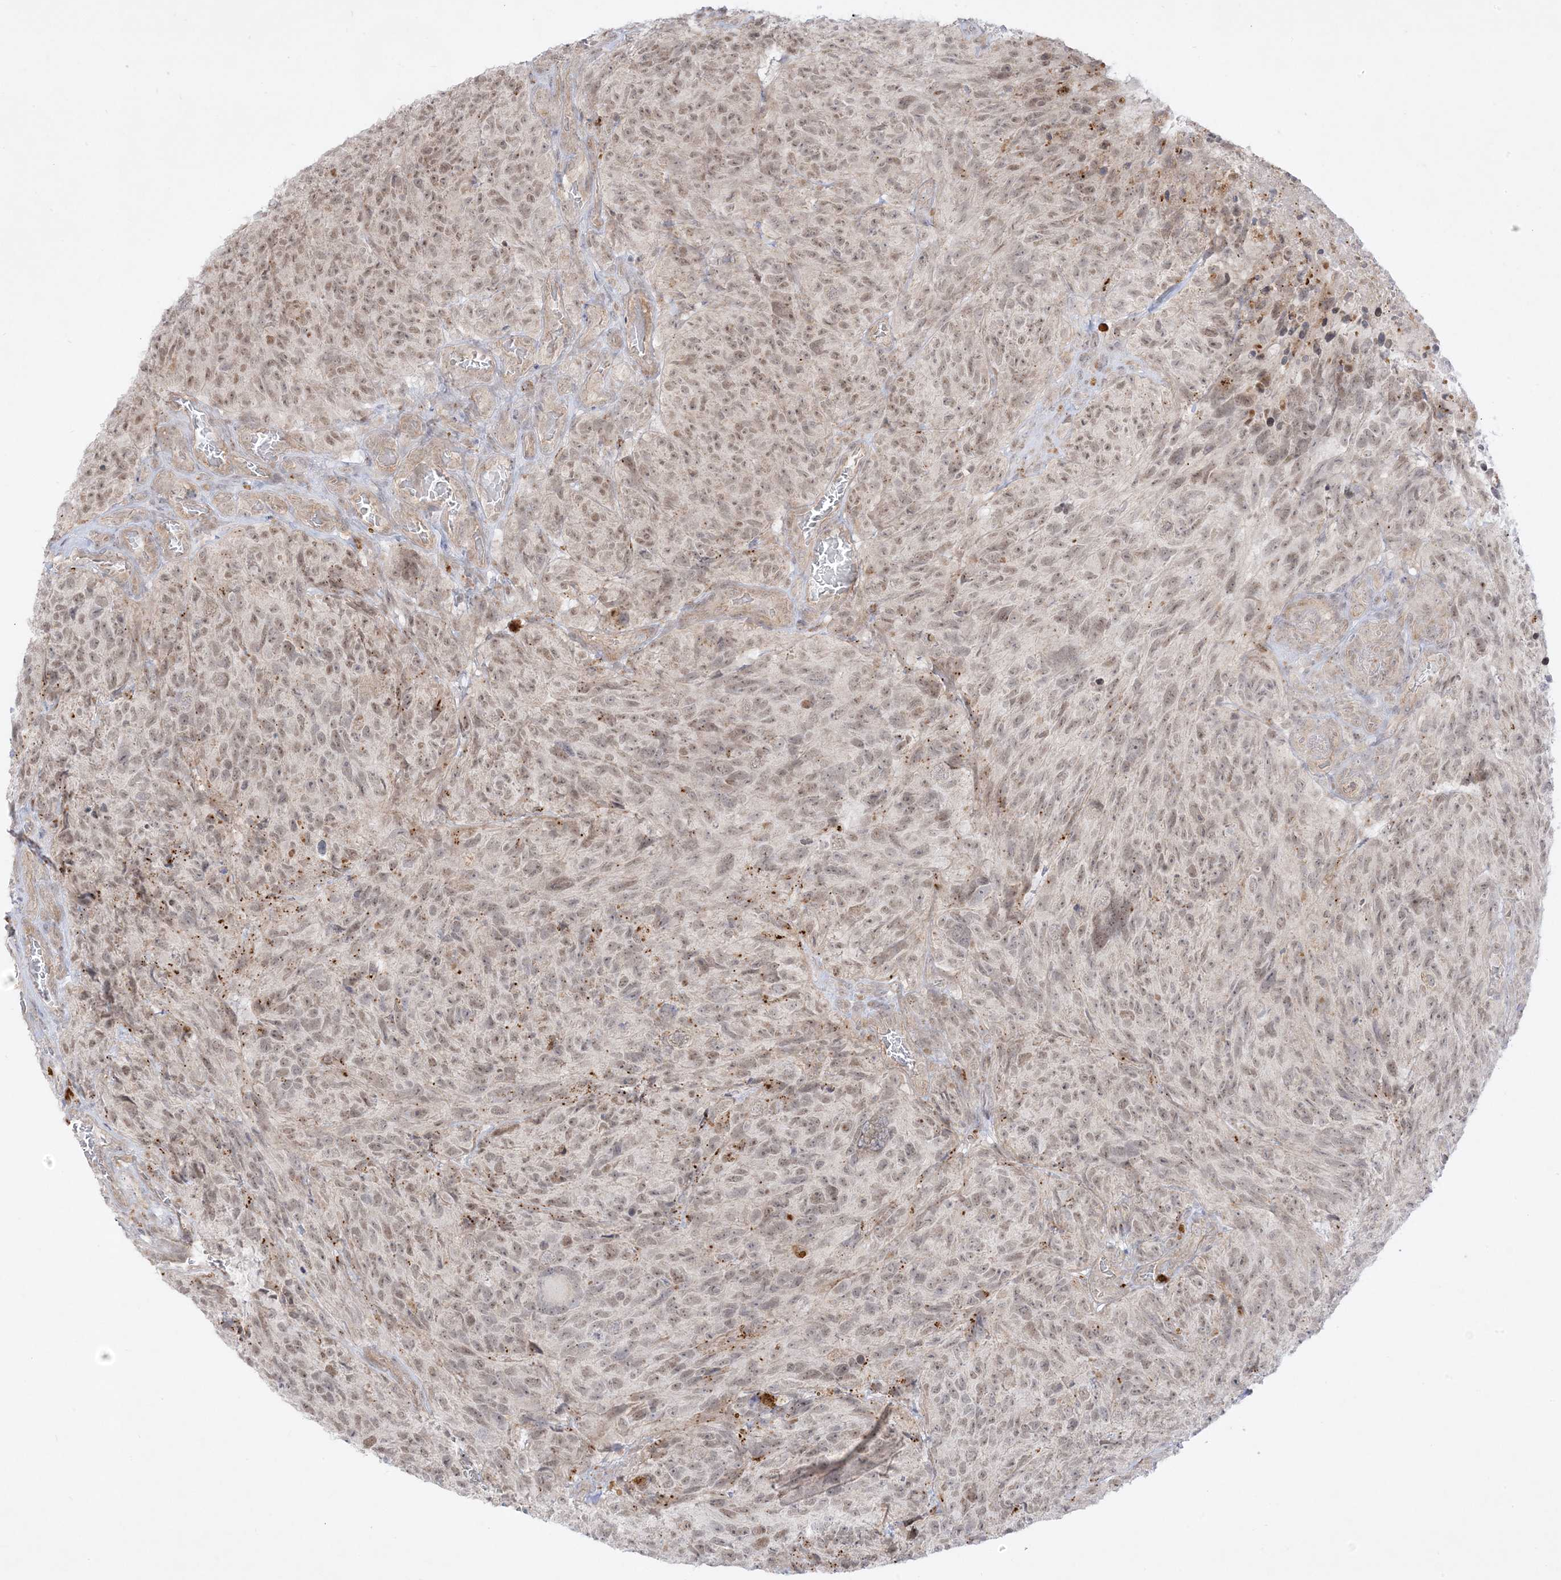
{"staining": {"intensity": "weak", "quantity": ">75%", "location": "nuclear"}, "tissue": "glioma", "cell_type": "Tumor cells", "image_type": "cancer", "snomed": [{"axis": "morphology", "description": "Glioma, malignant, High grade"}, {"axis": "topography", "description": "Brain"}], "caption": "Immunohistochemical staining of human malignant glioma (high-grade) demonstrates low levels of weak nuclear protein expression in about >75% of tumor cells.", "gene": "PTK6", "patient": {"sex": "male", "age": 69}}